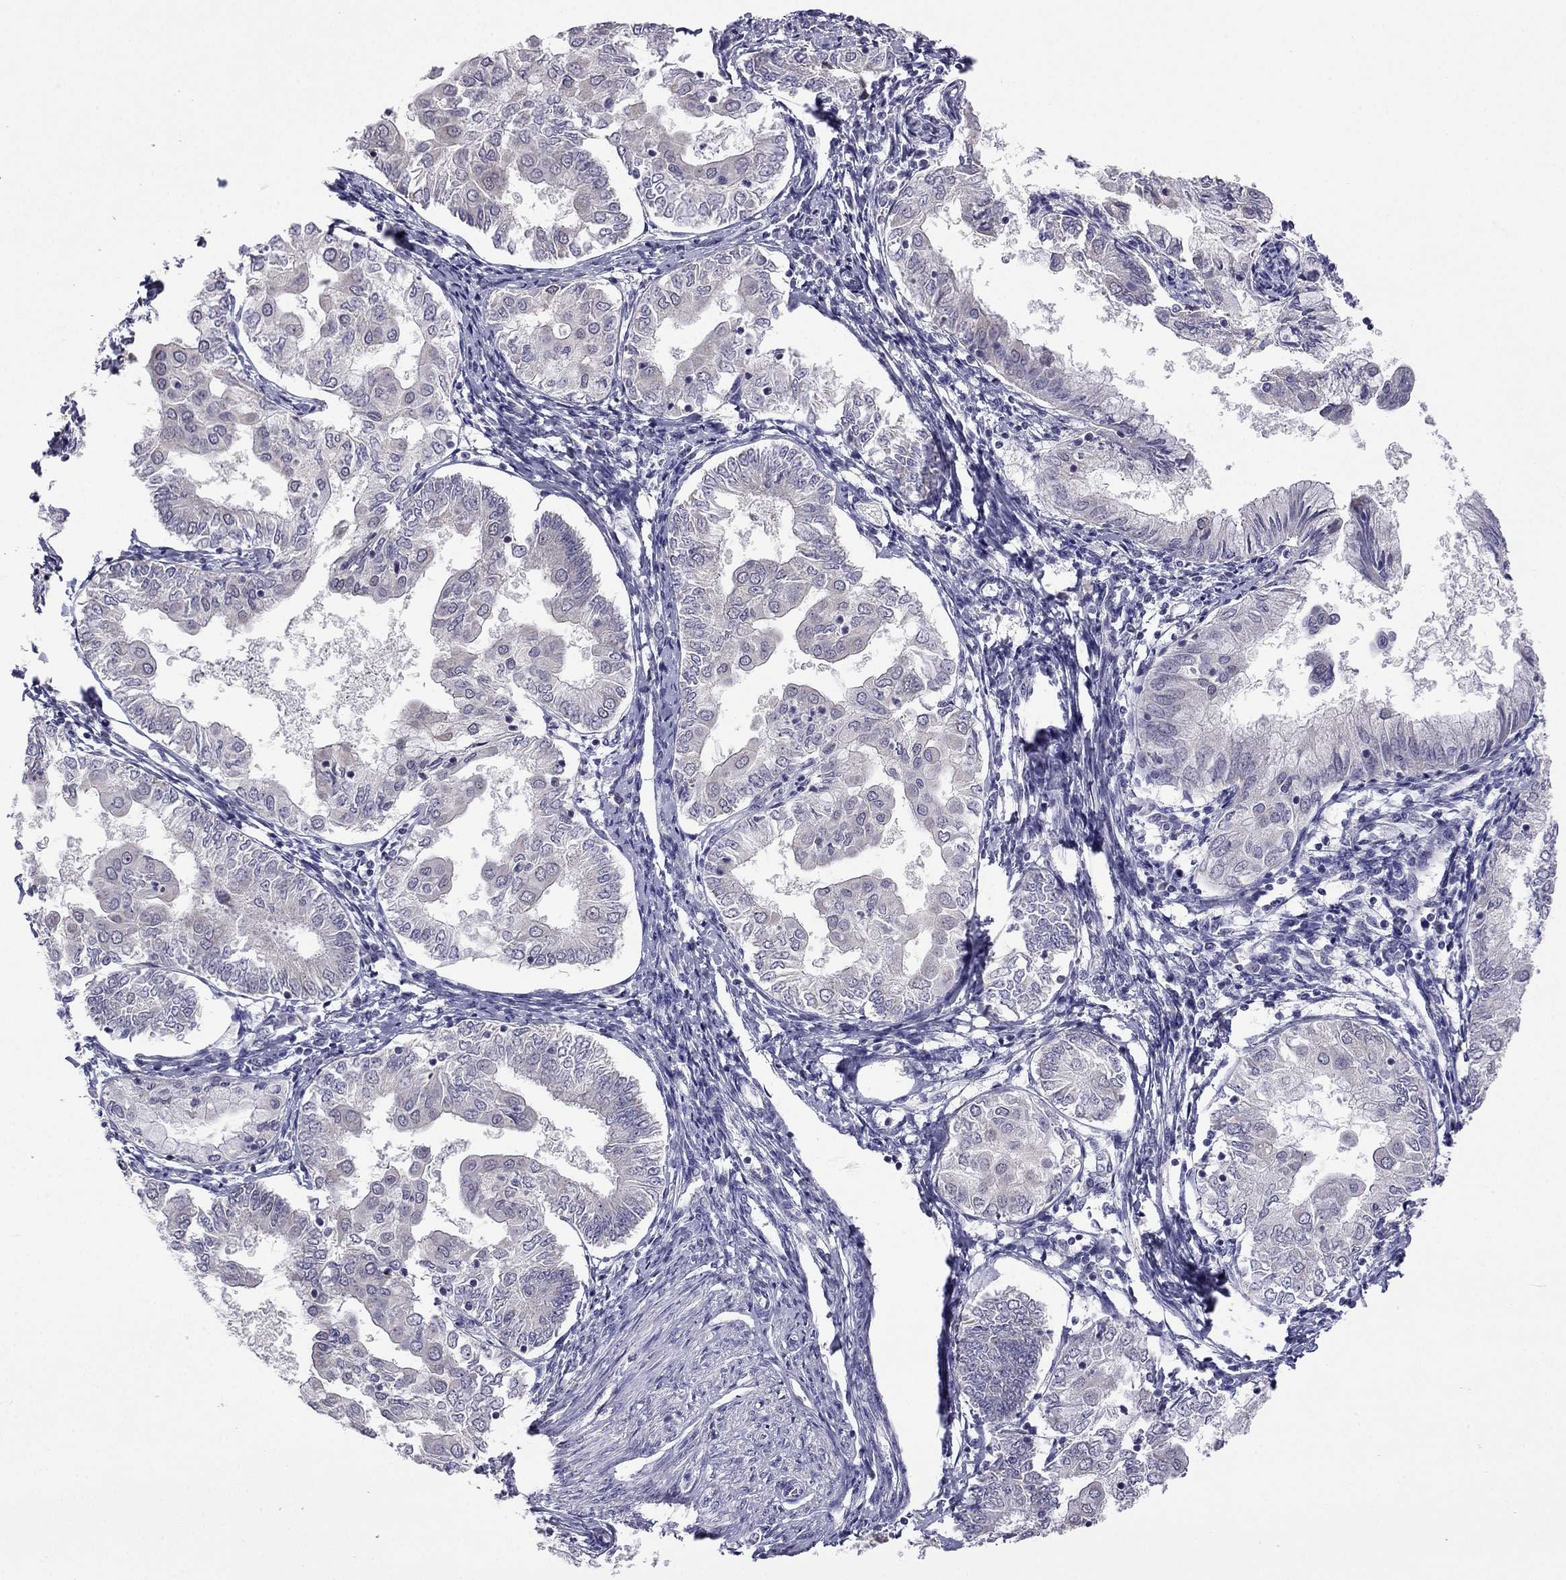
{"staining": {"intensity": "negative", "quantity": "none", "location": "none"}, "tissue": "endometrial cancer", "cell_type": "Tumor cells", "image_type": "cancer", "snomed": [{"axis": "morphology", "description": "Adenocarcinoma, NOS"}, {"axis": "topography", "description": "Endometrium"}], "caption": "Tumor cells are negative for brown protein staining in adenocarcinoma (endometrial).", "gene": "C5orf49", "patient": {"sex": "female", "age": 68}}